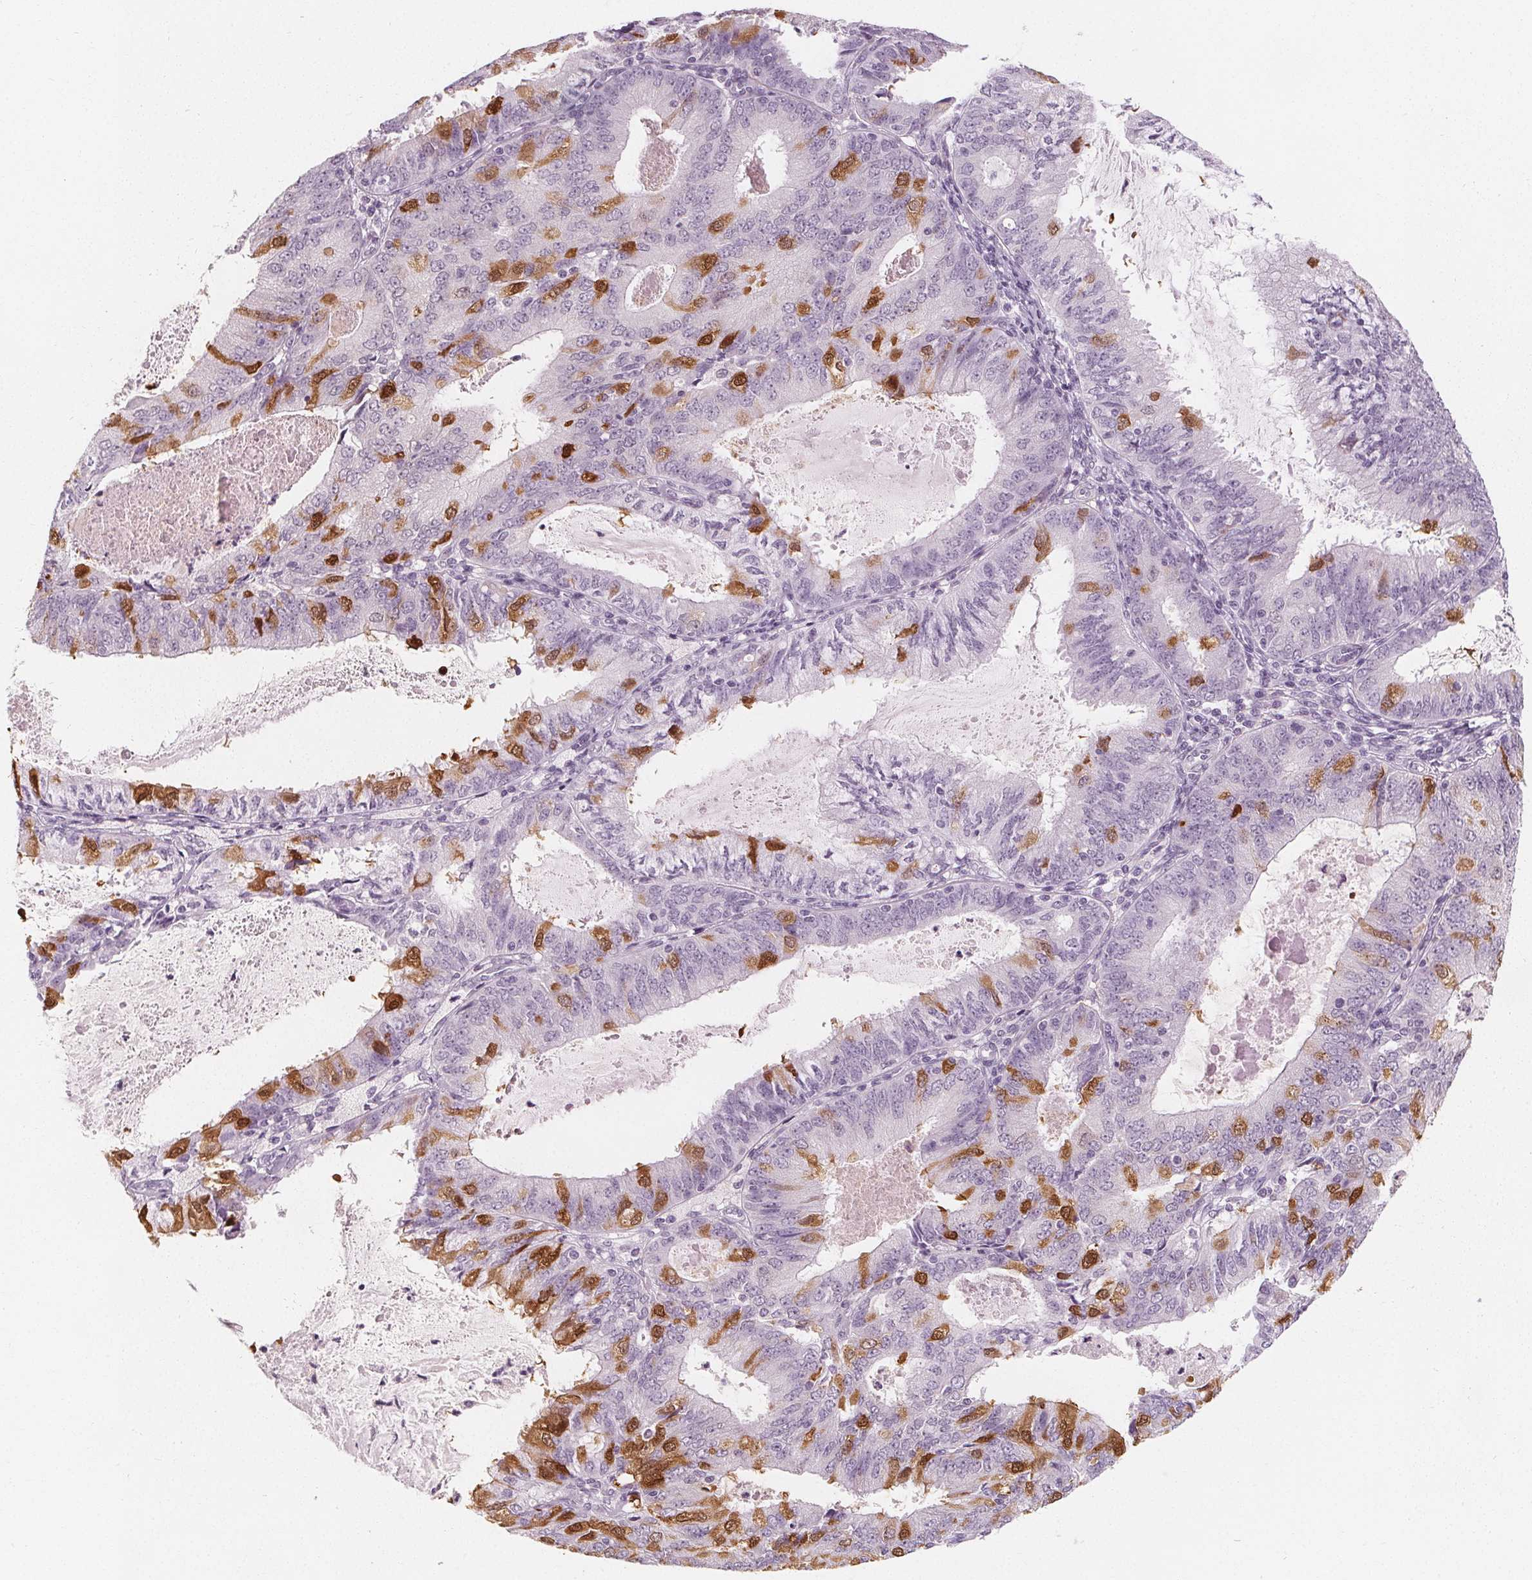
{"staining": {"intensity": "moderate", "quantity": "25%-75%", "location": "nuclear"}, "tissue": "endometrial cancer", "cell_type": "Tumor cells", "image_type": "cancer", "snomed": [{"axis": "morphology", "description": "Adenocarcinoma, NOS"}, {"axis": "topography", "description": "Endometrium"}], "caption": "Protein staining reveals moderate nuclear expression in about 25%-75% of tumor cells in endometrial cancer (adenocarcinoma). Nuclei are stained in blue.", "gene": "DBX2", "patient": {"sex": "female", "age": 57}}